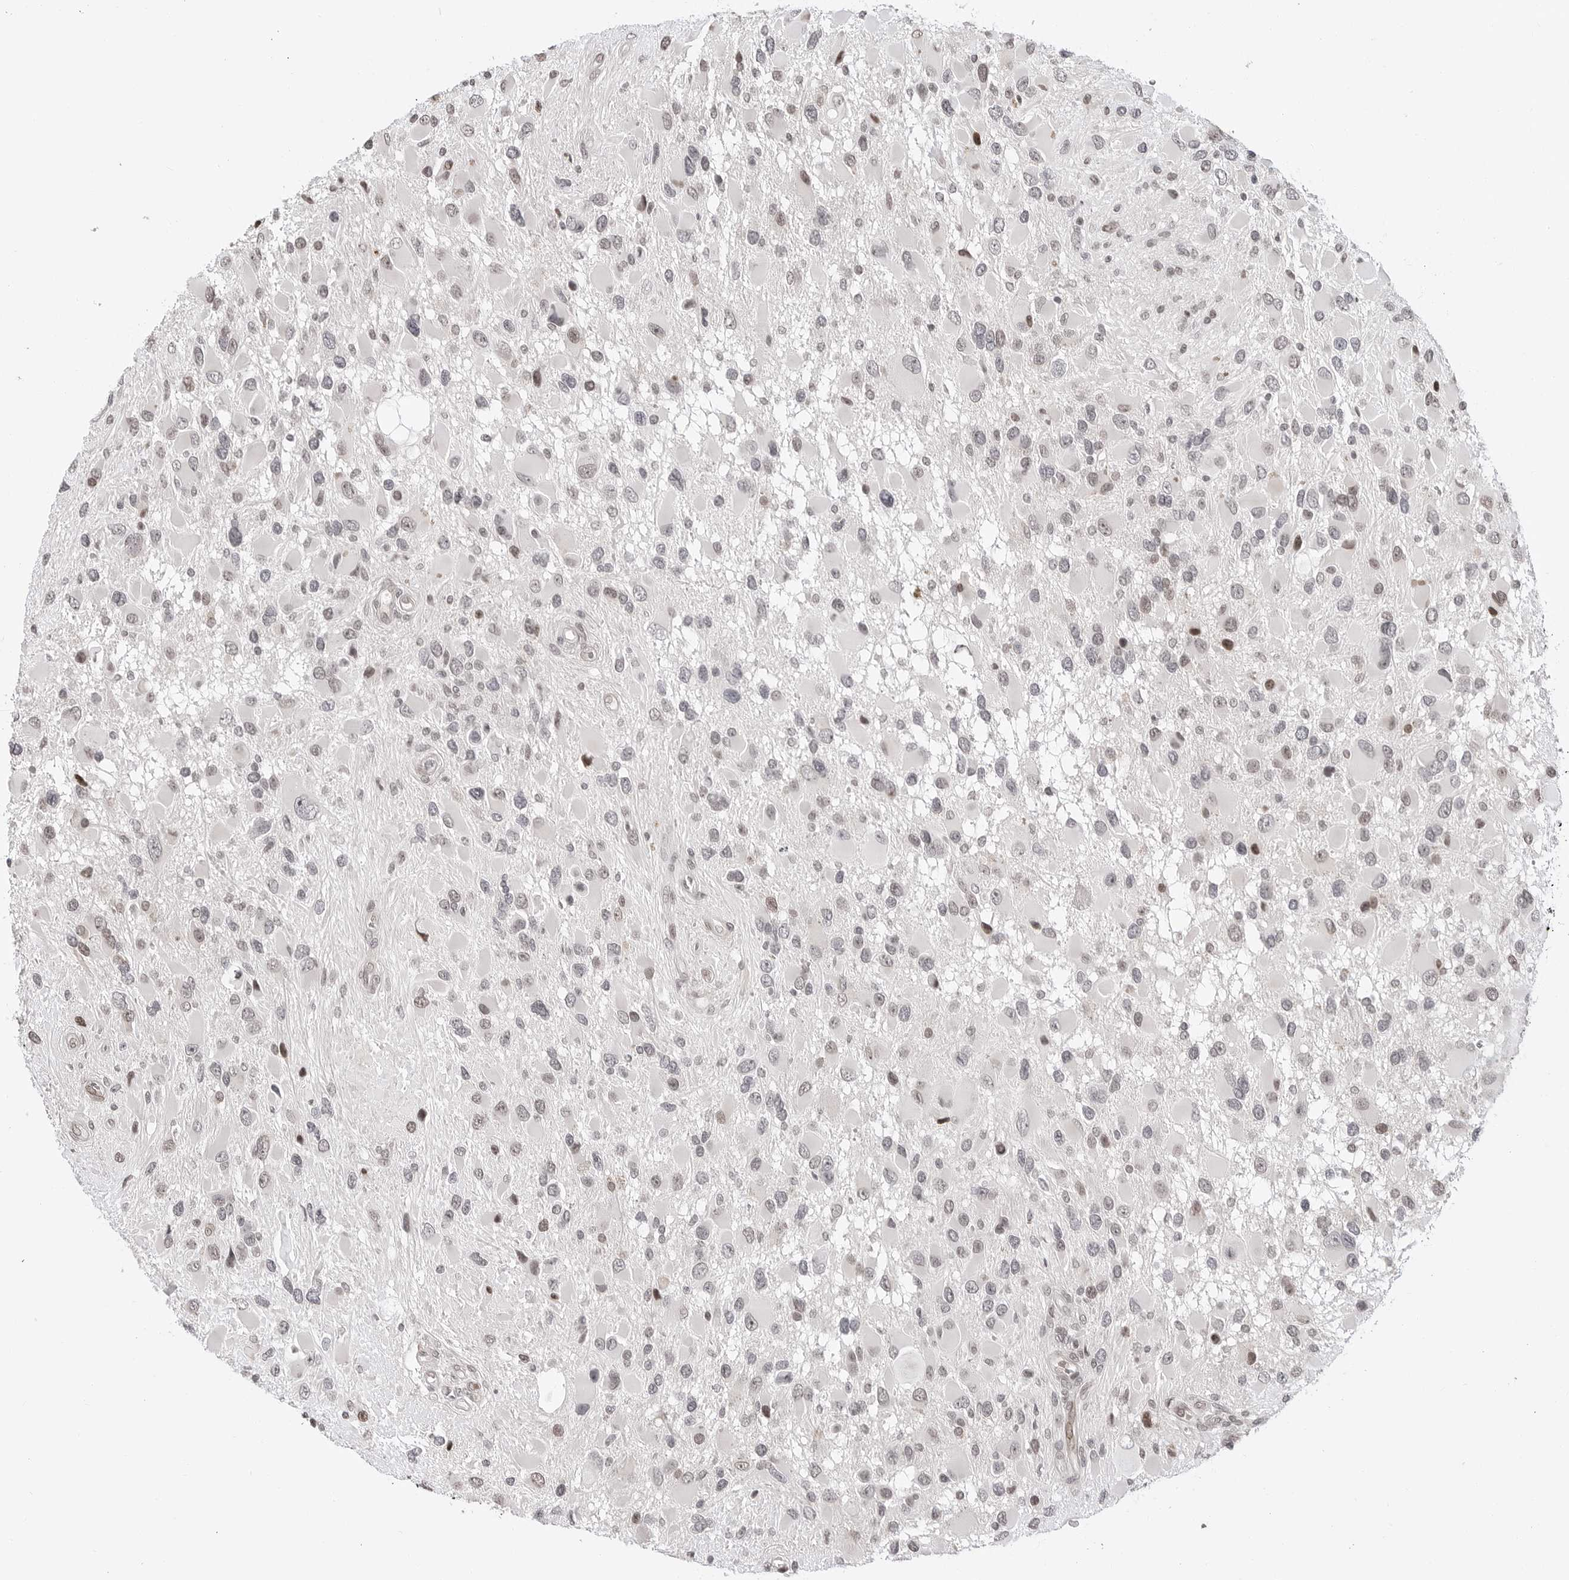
{"staining": {"intensity": "weak", "quantity": "25%-75%", "location": "nuclear"}, "tissue": "glioma", "cell_type": "Tumor cells", "image_type": "cancer", "snomed": [{"axis": "morphology", "description": "Glioma, malignant, High grade"}, {"axis": "topography", "description": "Brain"}], "caption": "This photomicrograph demonstrates high-grade glioma (malignant) stained with immunohistochemistry to label a protein in brown. The nuclear of tumor cells show weak positivity for the protein. Nuclei are counter-stained blue.", "gene": "C8orf33", "patient": {"sex": "male", "age": 53}}